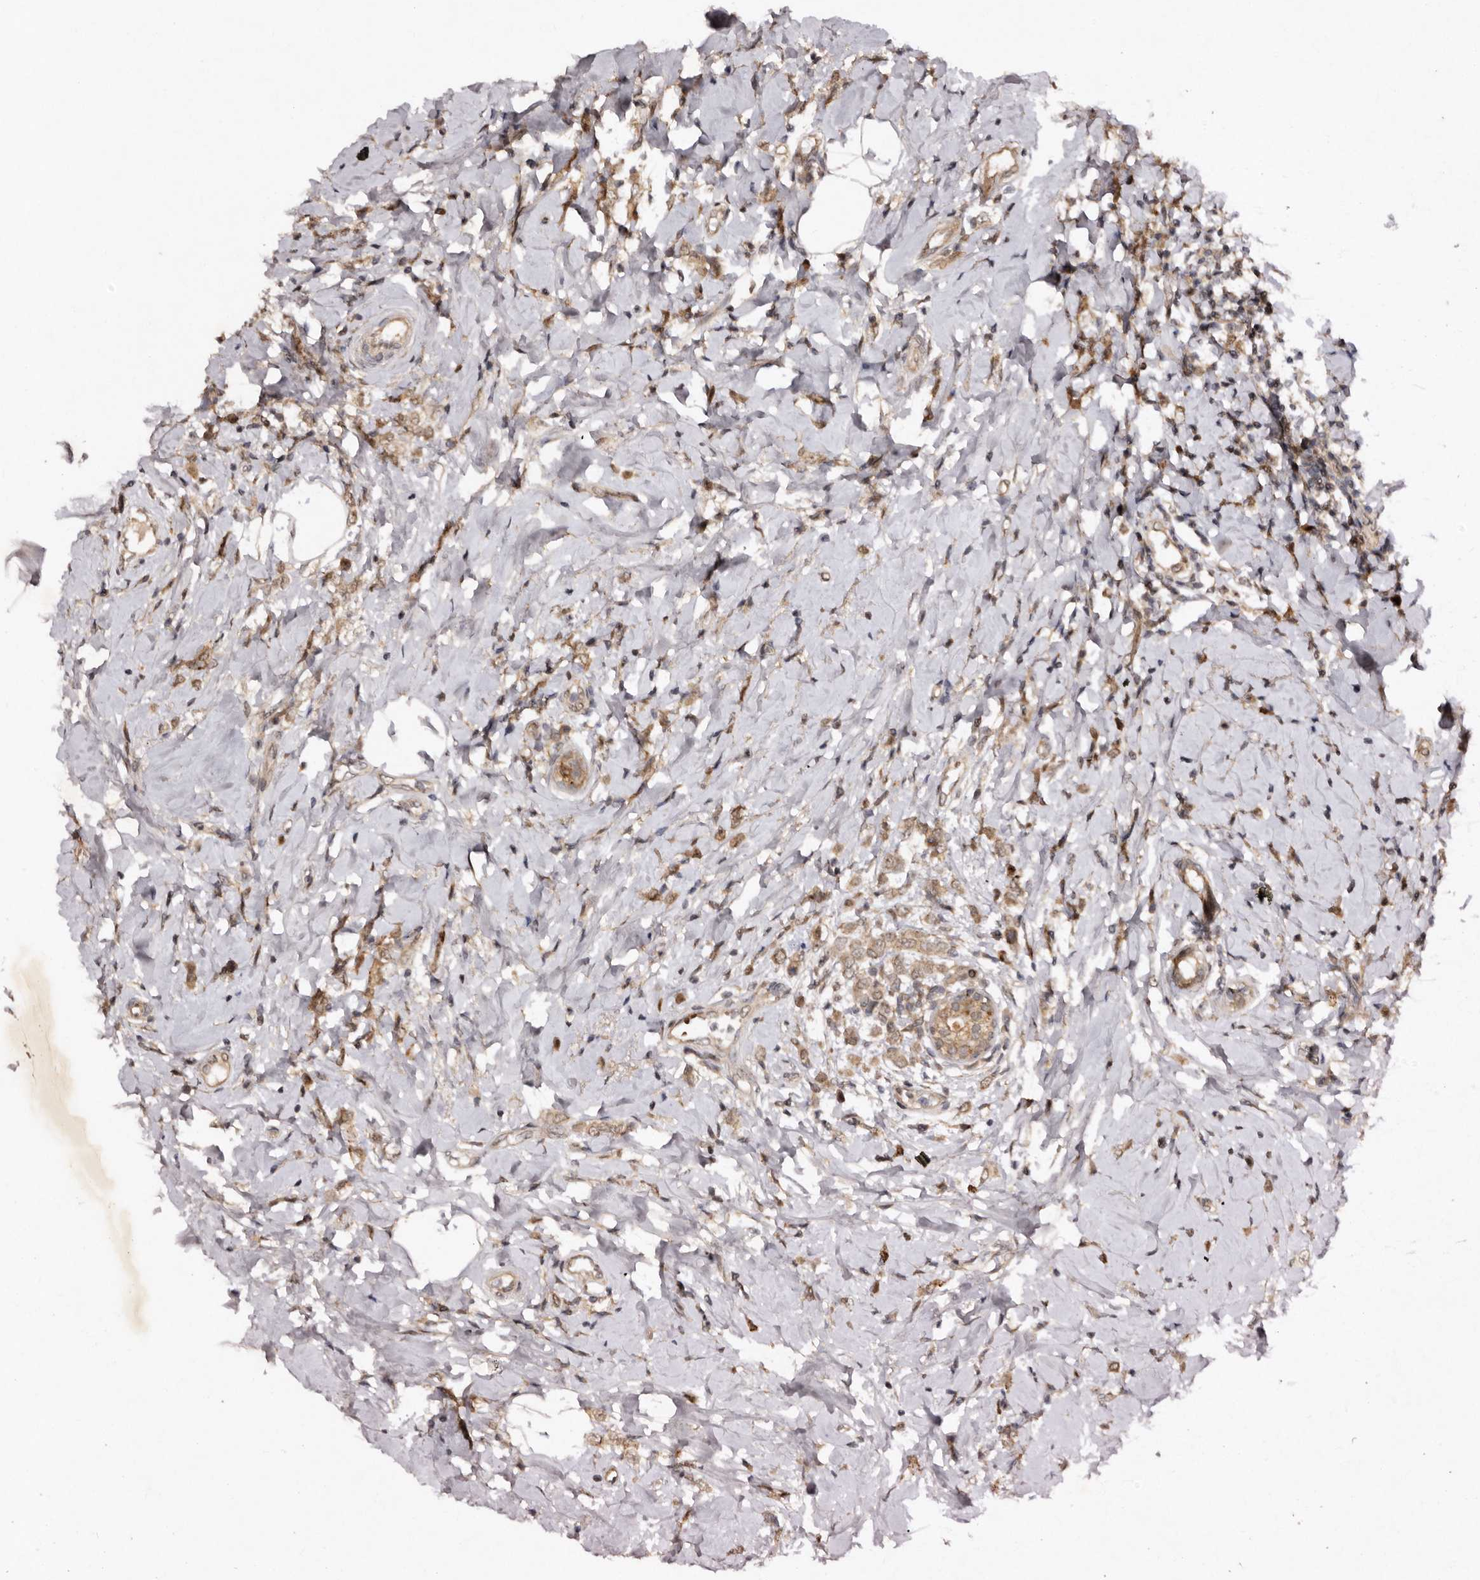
{"staining": {"intensity": "moderate", "quantity": ">75%", "location": "cytoplasmic/membranous"}, "tissue": "breast cancer", "cell_type": "Tumor cells", "image_type": "cancer", "snomed": [{"axis": "morphology", "description": "Lobular carcinoma"}, {"axis": "topography", "description": "Breast"}], "caption": "Immunohistochemical staining of human breast cancer reveals moderate cytoplasmic/membranous protein staining in approximately >75% of tumor cells.", "gene": "ABL1", "patient": {"sex": "female", "age": 47}}